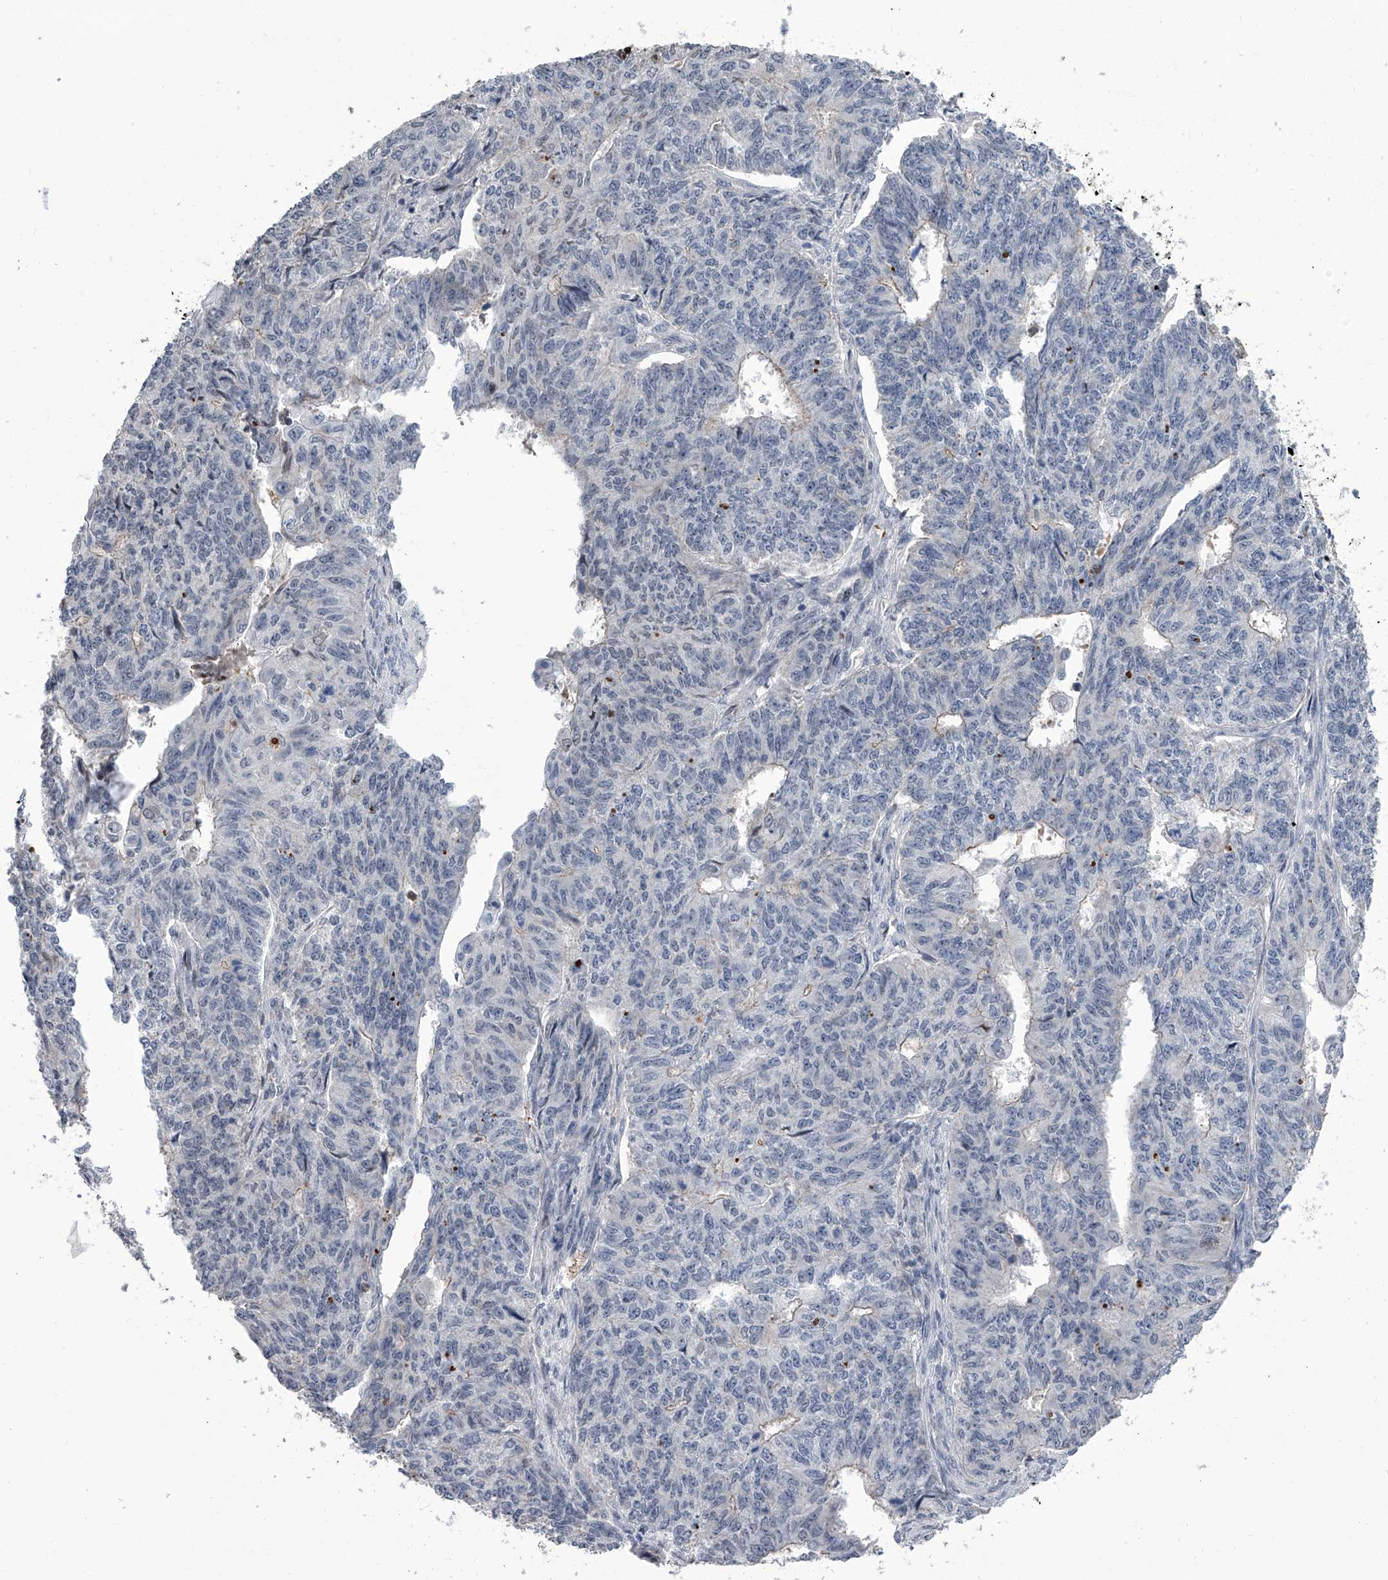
{"staining": {"intensity": "negative", "quantity": "none", "location": "none"}, "tissue": "endometrial cancer", "cell_type": "Tumor cells", "image_type": "cancer", "snomed": [{"axis": "morphology", "description": "Adenocarcinoma, NOS"}, {"axis": "topography", "description": "Endometrium"}], "caption": "Endometrial cancer was stained to show a protein in brown. There is no significant expression in tumor cells.", "gene": "ZNF426", "patient": {"sex": "female", "age": 32}}